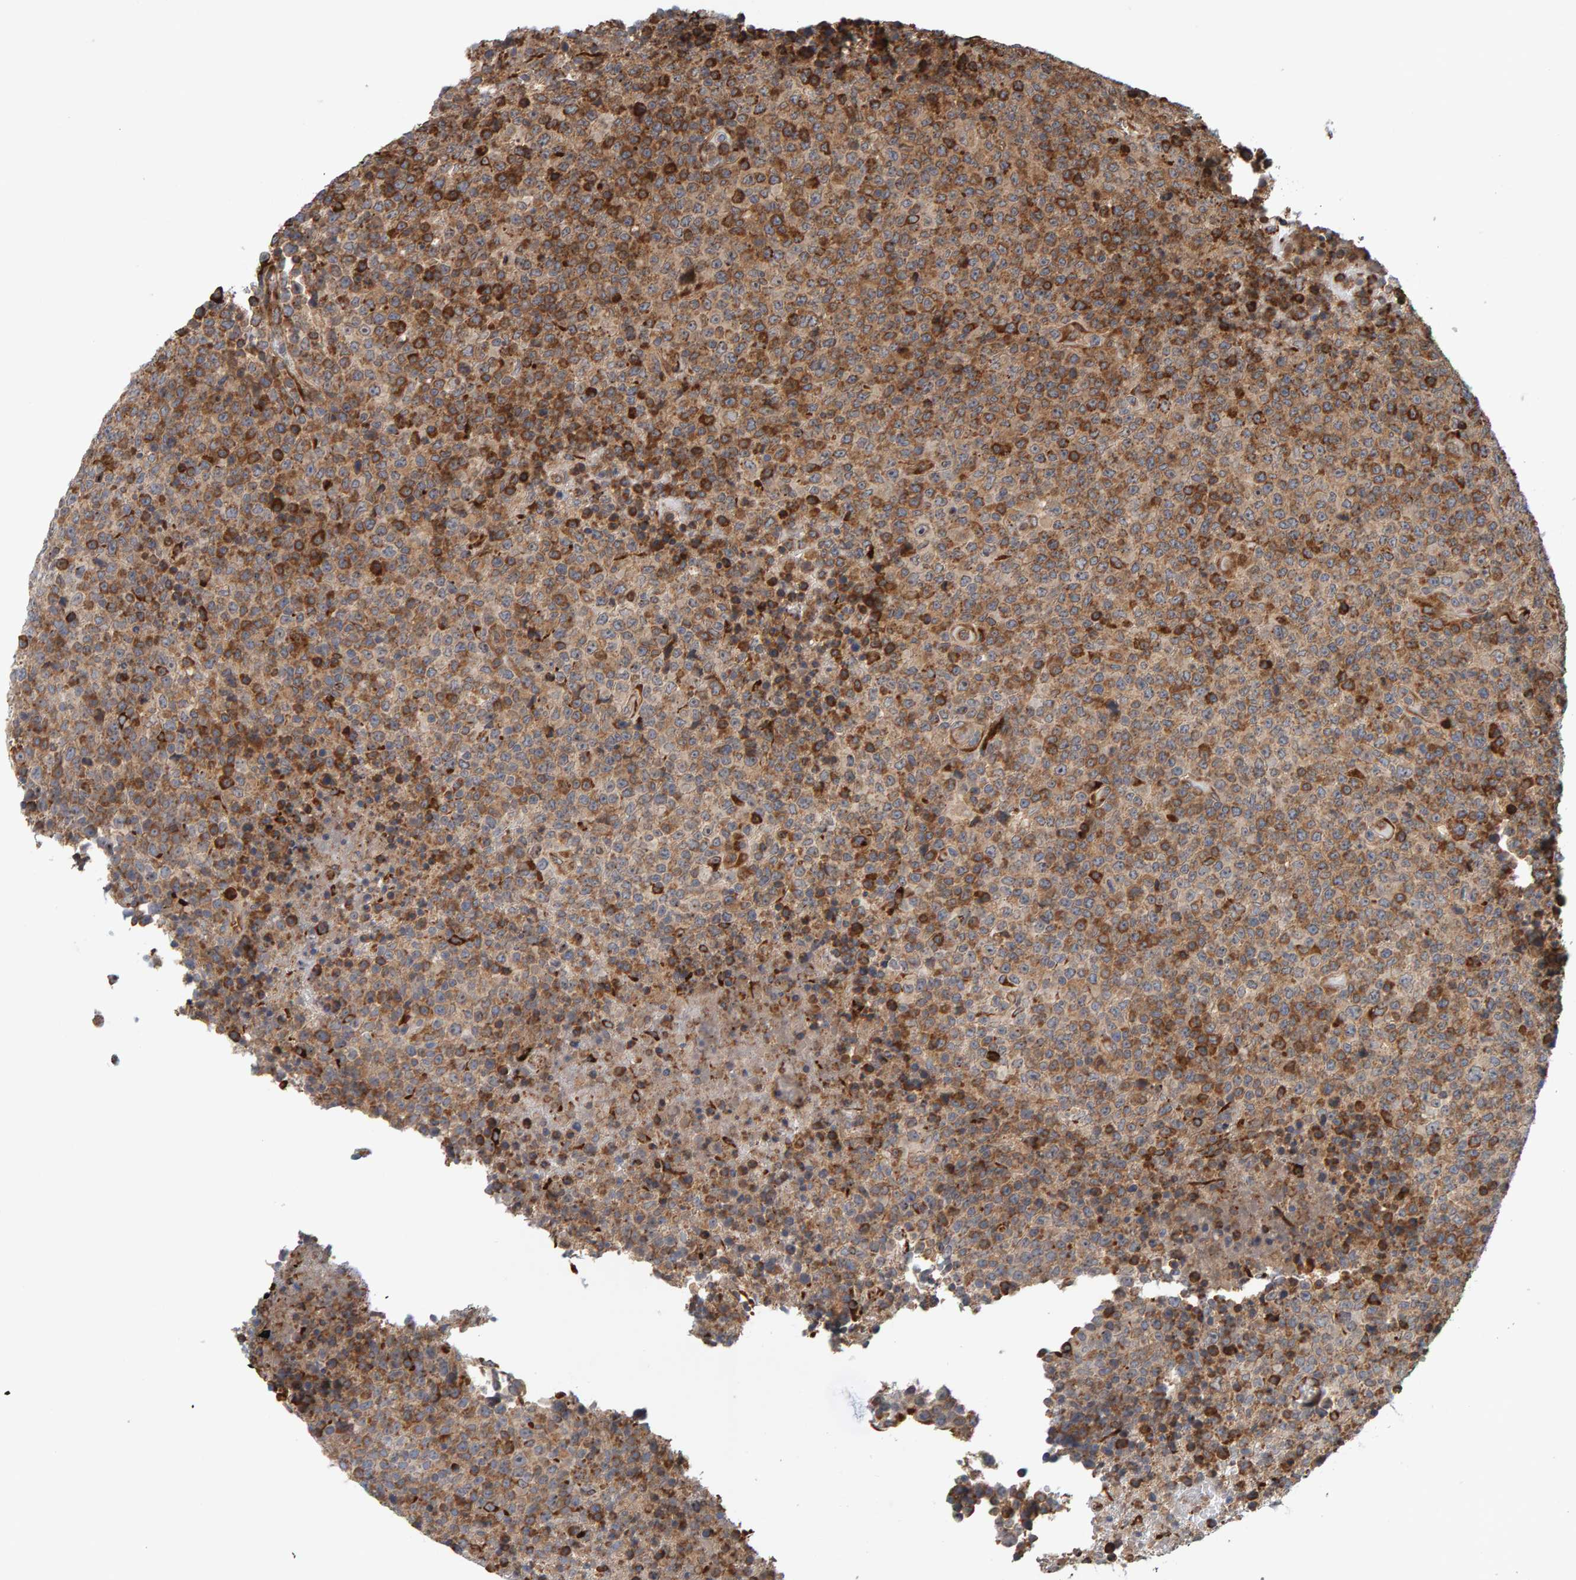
{"staining": {"intensity": "strong", "quantity": "25%-75%", "location": "cytoplasmic/membranous"}, "tissue": "lymphoma", "cell_type": "Tumor cells", "image_type": "cancer", "snomed": [{"axis": "morphology", "description": "Malignant lymphoma, non-Hodgkin's type, High grade"}, {"axis": "topography", "description": "Lymph node"}], "caption": "High-magnification brightfield microscopy of malignant lymphoma, non-Hodgkin's type (high-grade) stained with DAB (3,3'-diaminobenzidine) (brown) and counterstained with hematoxylin (blue). tumor cells exhibit strong cytoplasmic/membranous expression is identified in approximately25%-75% of cells. The protein of interest is stained brown, and the nuclei are stained in blue (DAB (3,3'-diaminobenzidine) IHC with brightfield microscopy, high magnification).", "gene": "BAIAP2", "patient": {"sex": "male", "age": 13}}